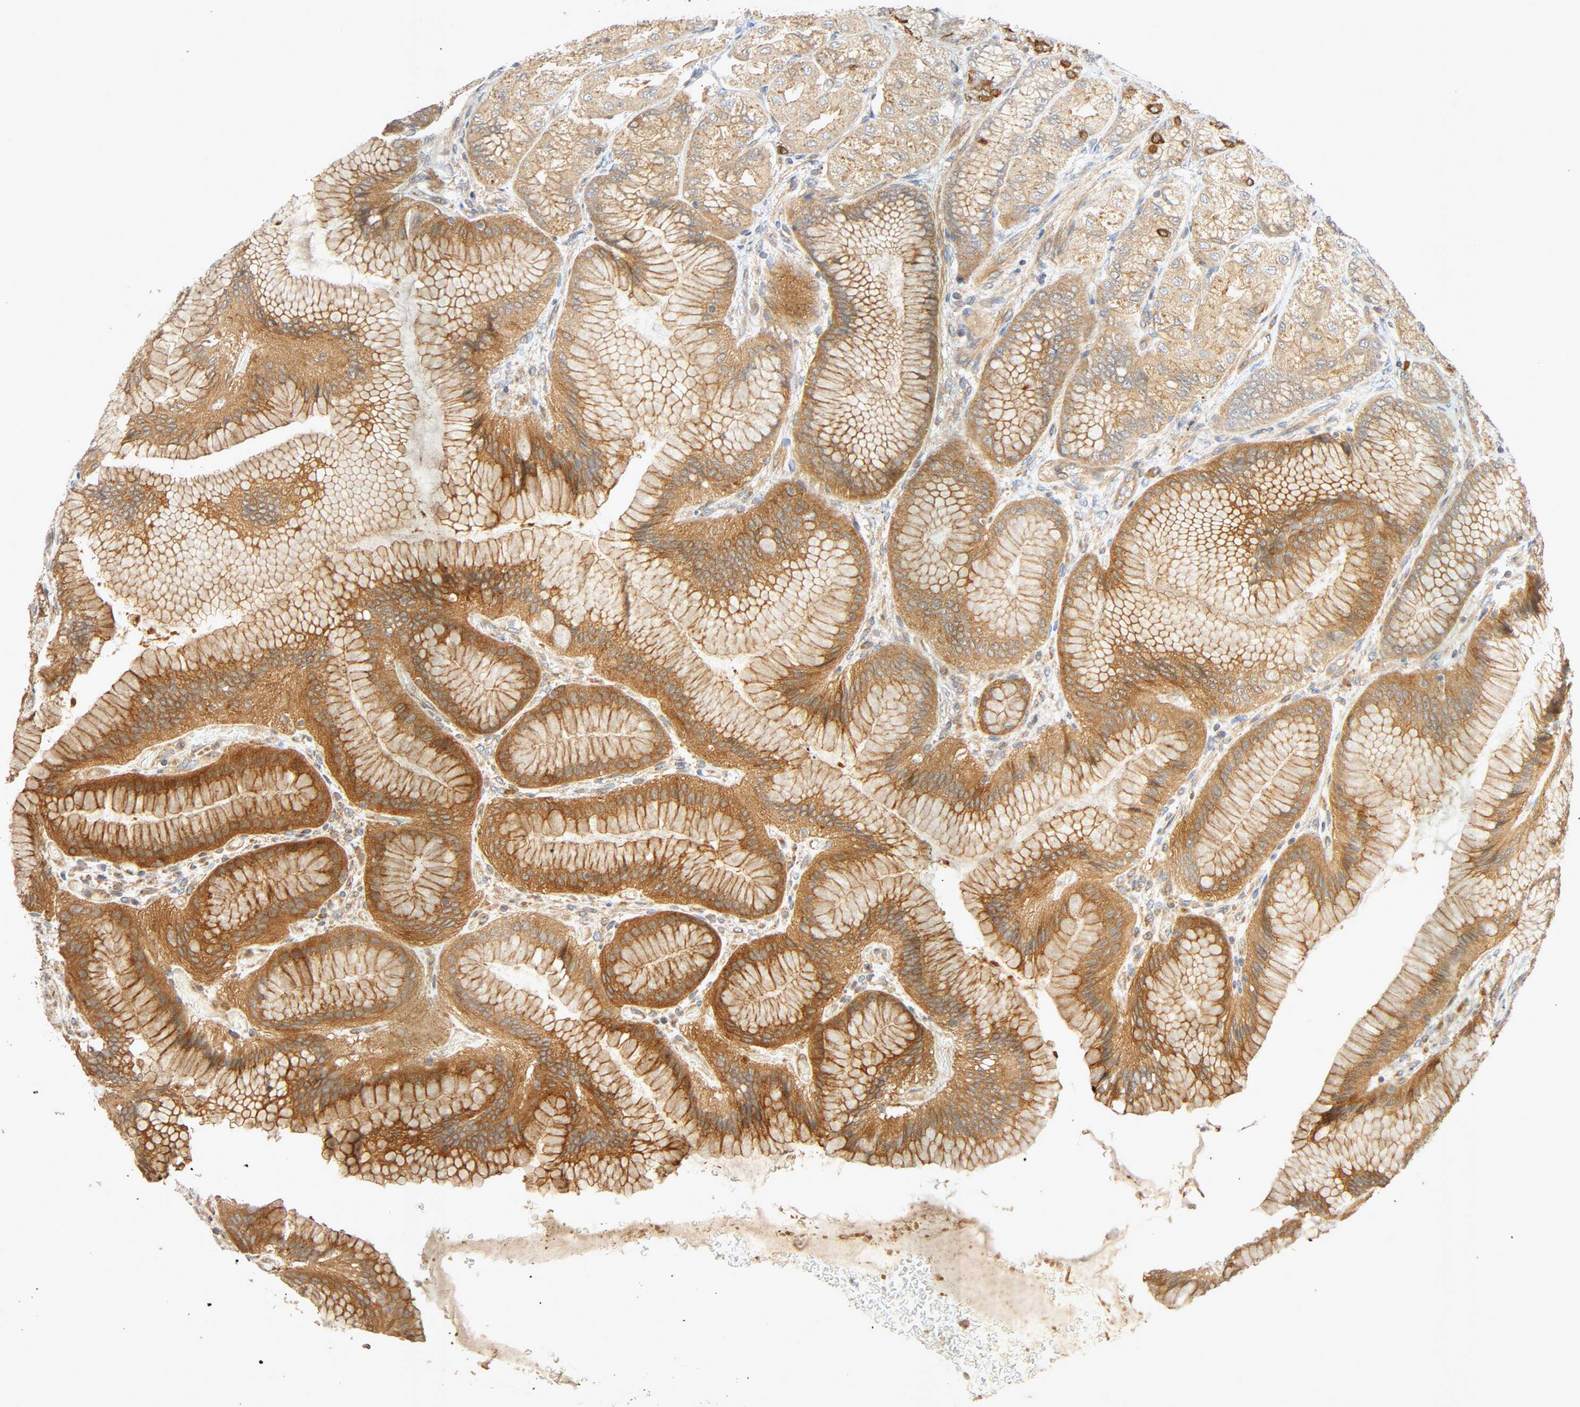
{"staining": {"intensity": "moderate", "quantity": "25%-75%", "location": "cytoplasmic/membranous"}, "tissue": "stomach", "cell_type": "Glandular cells", "image_type": "normal", "snomed": [{"axis": "morphology", "description": "Normal tissue, NOS"}, {"axis": "morphology", "description": "Adenocarcinoma, NOS"}, {"axis": "topography", "description": "Stomach"}, {"axis": "topography", "description": "Stomach, lower"}], "caption": "DAB (3,3'-diaminobenzidine) immunohistochemical staining of benign stomach exhibits moderate cytoplasmic/membranous protein positivity in approximately 25%-75% of glandular cells. The staining was performed using DAB (3,3'-diaminobenzidine), with brown indicating positive protein expression. Nuclei are stained blue with hematoxylin.", "gene": "SGSM1", "patient": {"sex": "female", "age": 65}}